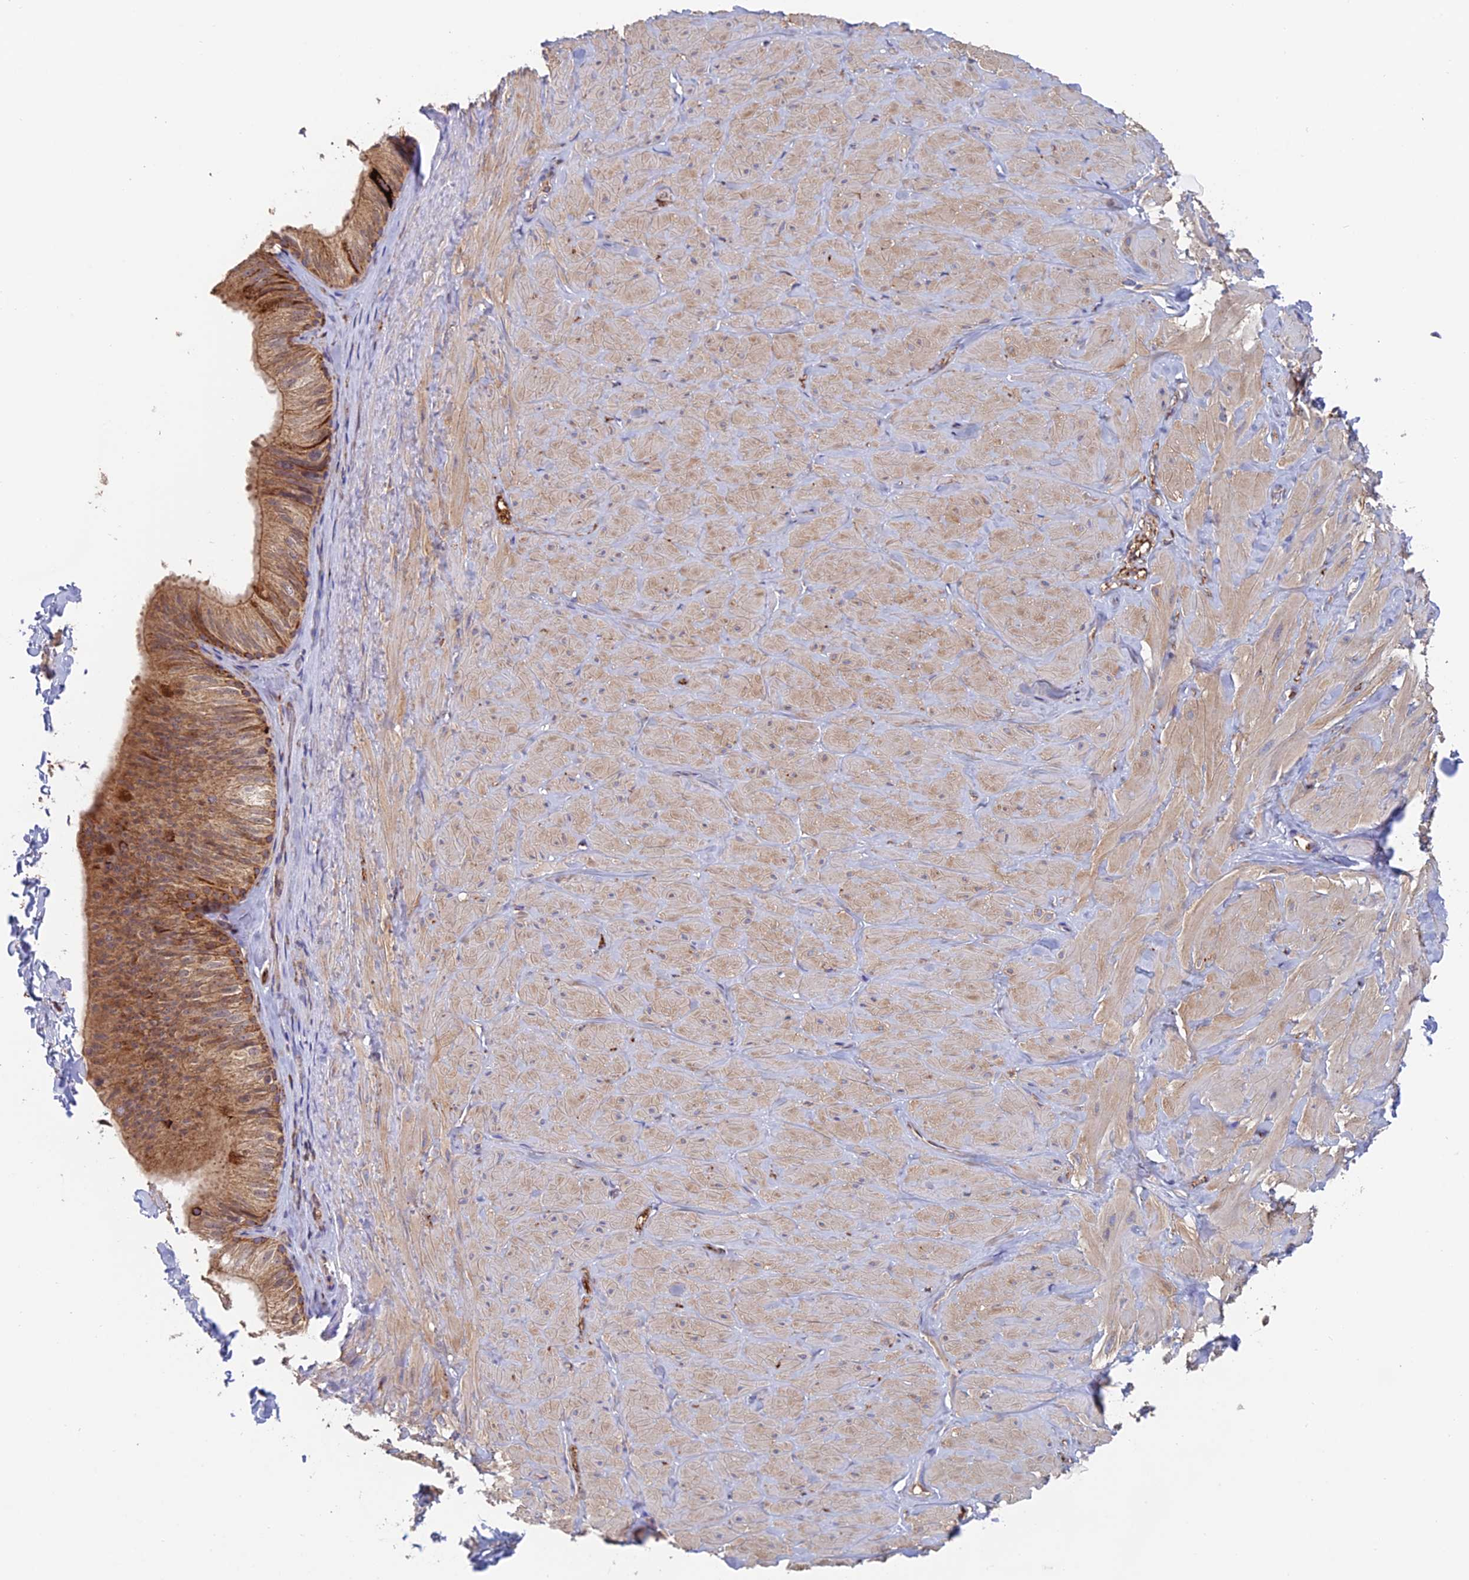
{"staining": {"intensity": "negative", "quantity": "none", "location": "none"}, "tissue": "adipose tissue", "cell_type": "Adipocytes", "image_type": "normal", "snomed": [{"axis": "morphology", "description": "Normal tissue, NOS"}, {"axis": "topography", "description": "Adipose tissue"}, {"axis": "topography", "description": "Vascular tissue"}, {"axis": "topography", "description": "Peripheral nerve tissue"}], "caption": "An immunohistochemistry image of unremarkable adipose tissue is shown. There is no staining in adipocytes of adipose tissue.", "gene": "DTYMK", "patient": {"sex": "male", "age": 25}}